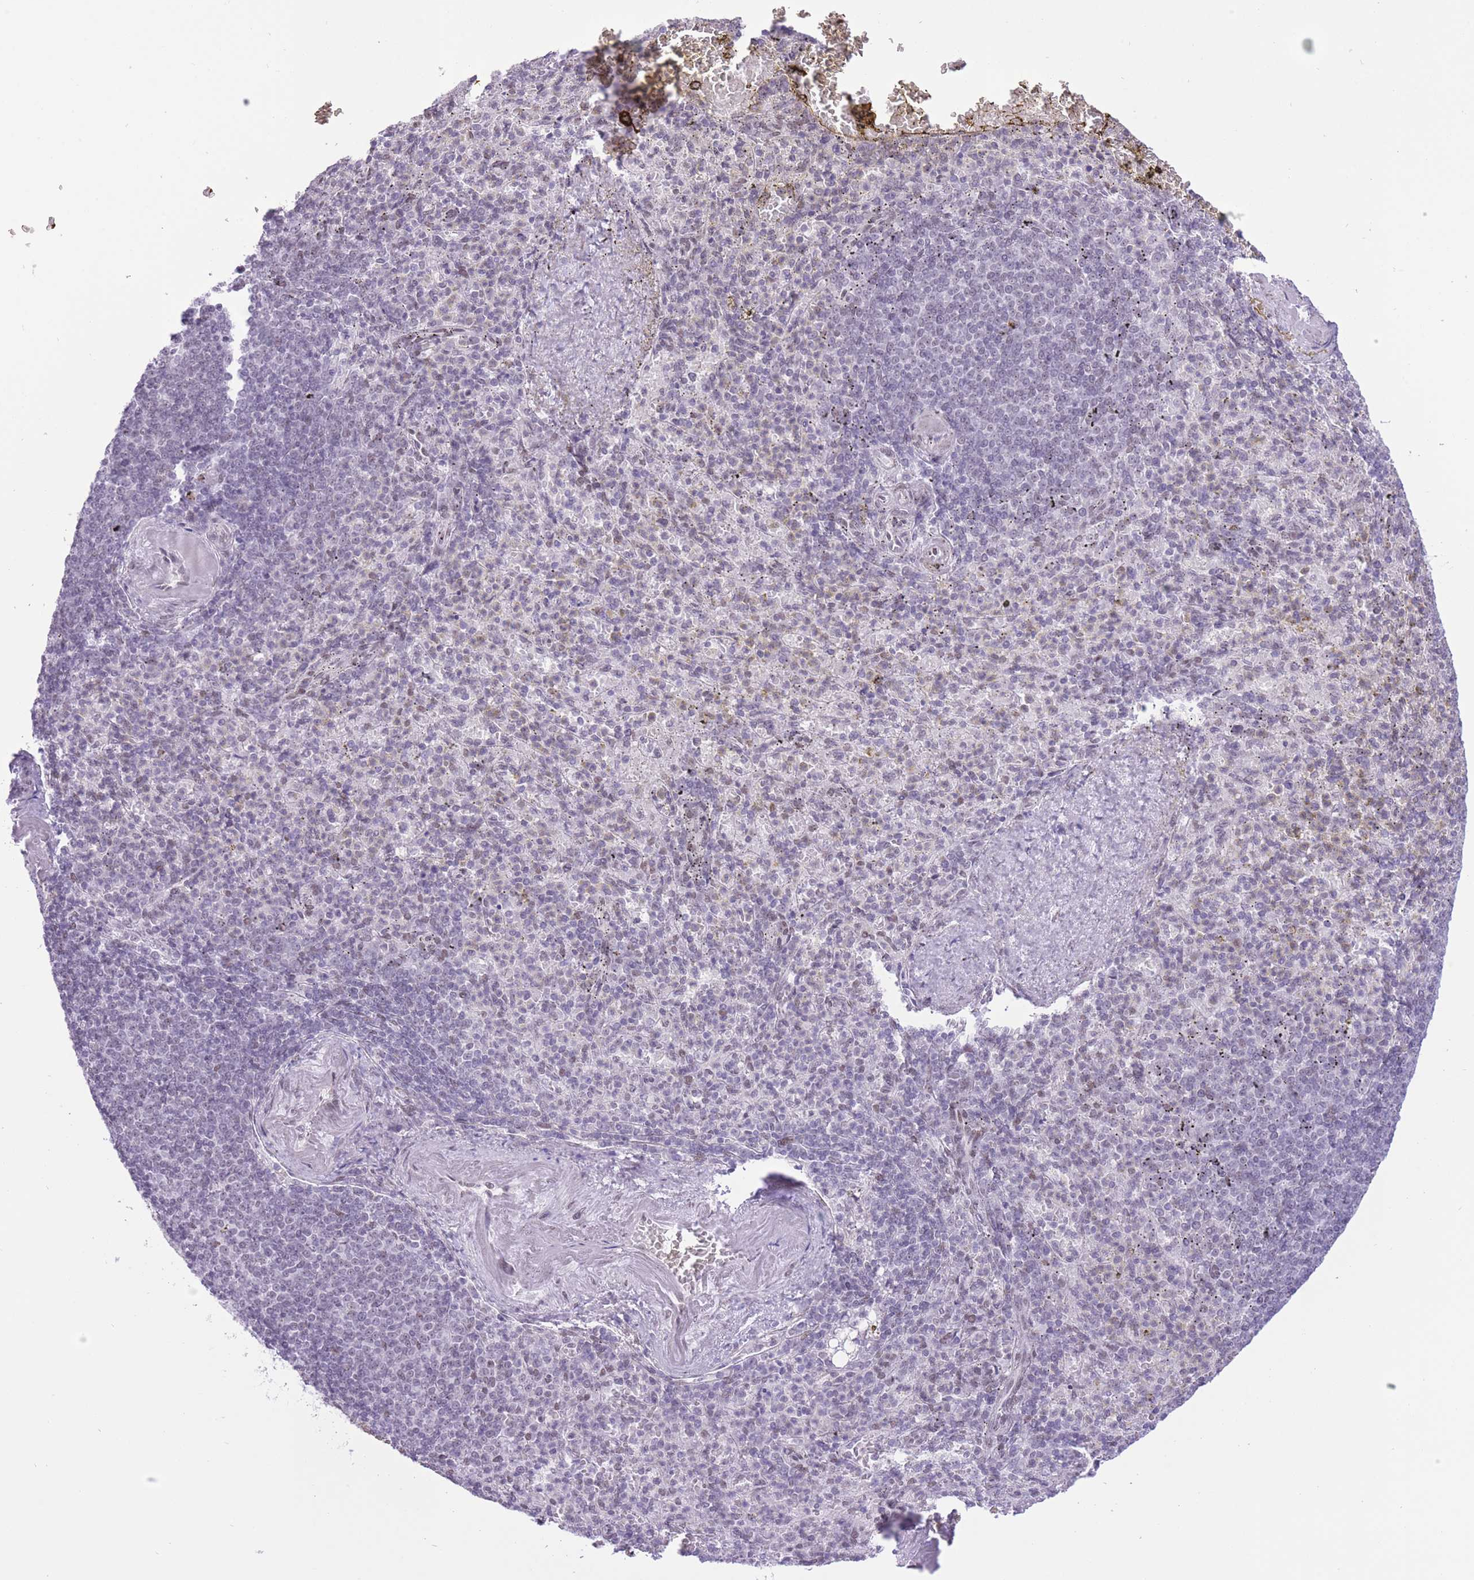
{"staining": {"intensity": "moderate", "quantity": "25%-75%", "location": "nuclear"}, "tissue": "spleen", "cell_type": "Cells in red pulp", "image_type": "normal", "snomed": [{"axis": "morphology", "description": "Normal tissue, NOS"}, {"axis": "topography", "description": "Spleen"}], "caption": "This is an image of immunohistochemistry (IHC) staining of normal spleen, which shows moderate staining in the nuclear of cells in red pulp.", "gene": "ZBED5", "patient": {"sex": "female", "age": 74}}